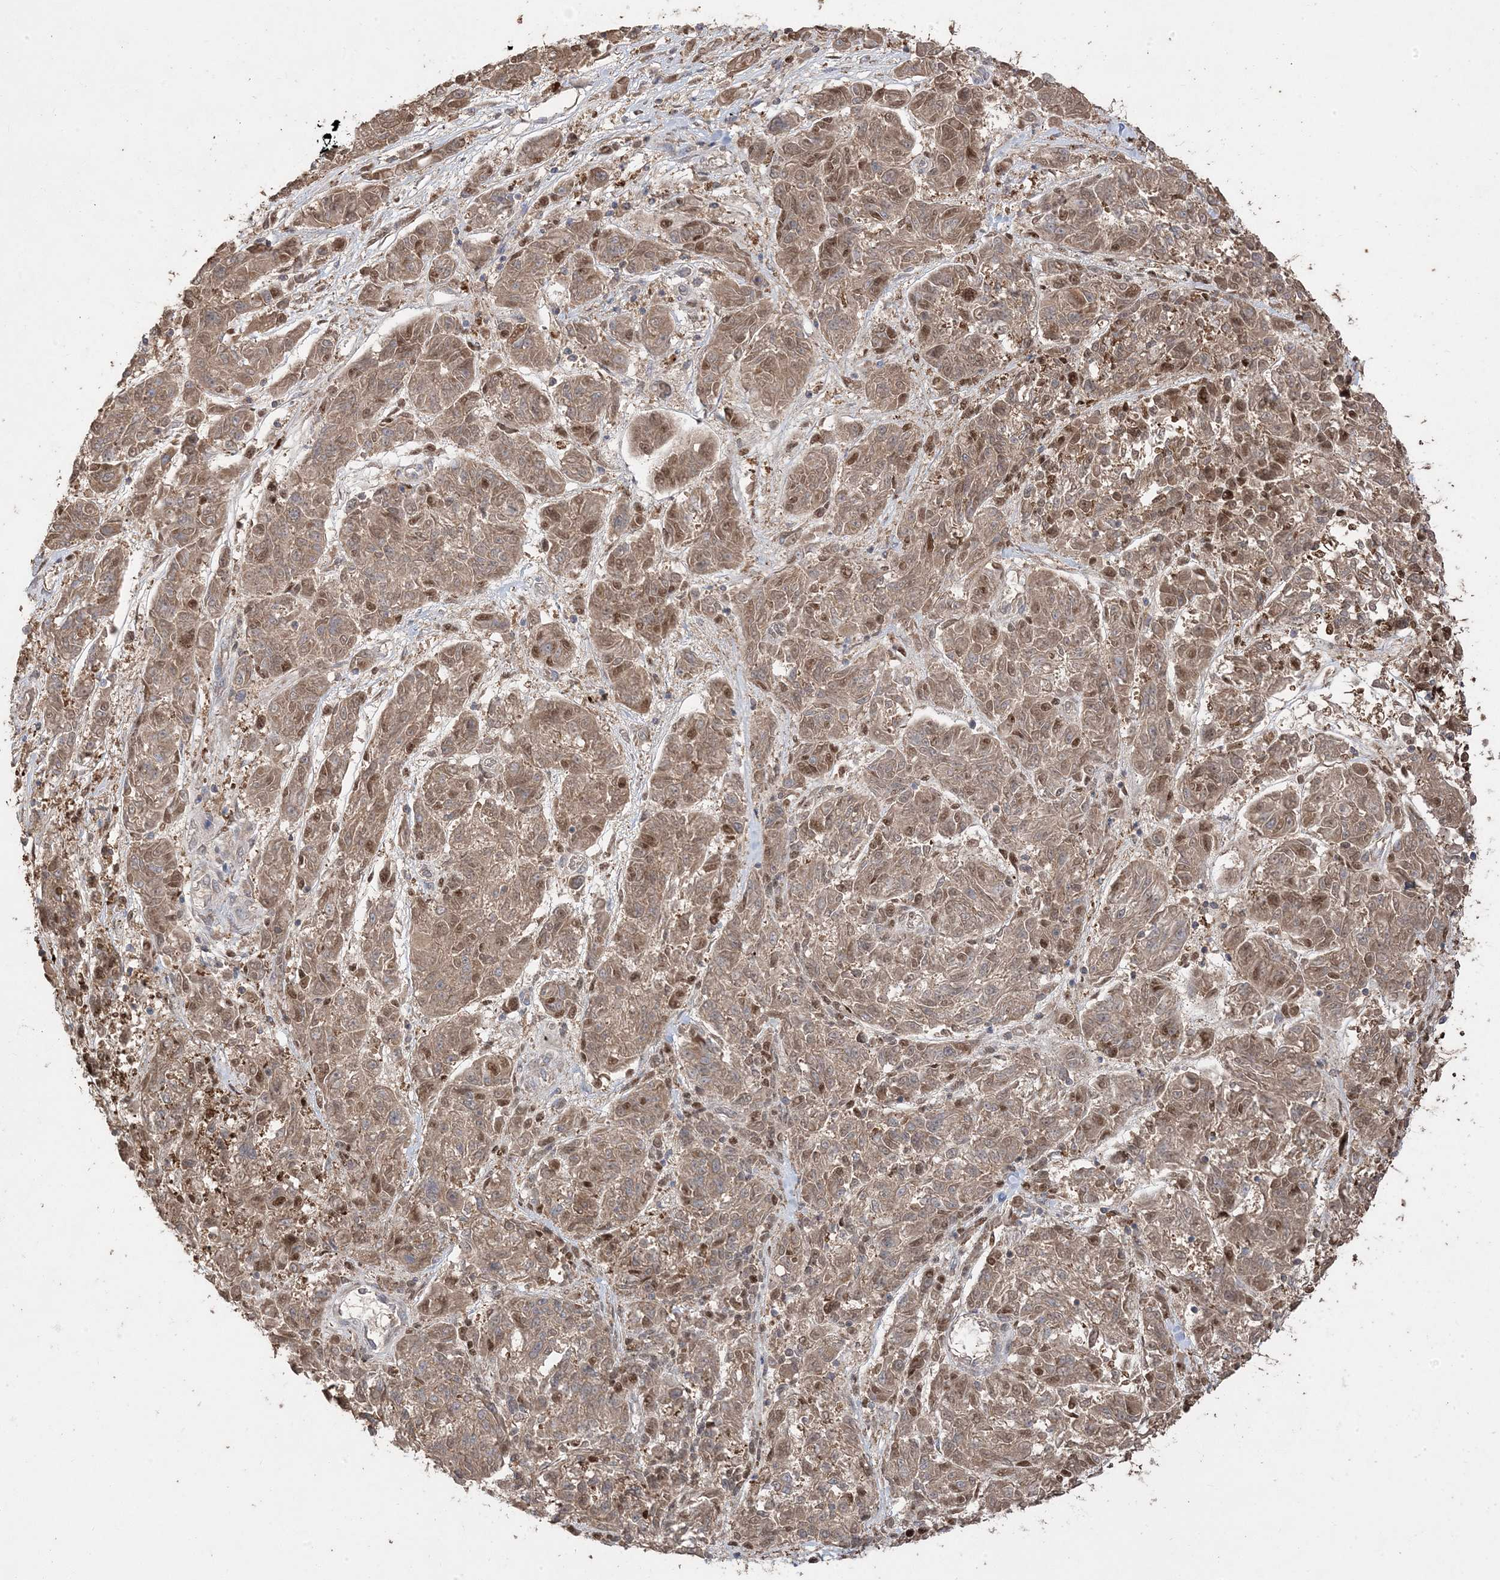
{"staining": {"intensity": "moderate", "quantity": ">75%", "location": "cytoplasmic/membranous,nuclear"}, "tissue": "melanoma", "cell_type": "Tumor cells", "image_type": "cancer", "snomed": [{"axis": "morphology", "description": "Malignant melanoma, NOS"}, {"axis": "topography", "description": "Skin"}], "caption": "Immunohistochemical staining of human malignant melanoma demonstrates moderate cytoplasmic/membranous and nuclear protein positivity in approximately >75% of tumor cells.", "gene": "PPOX", "patient": {"sex": "male", "age": 53}}